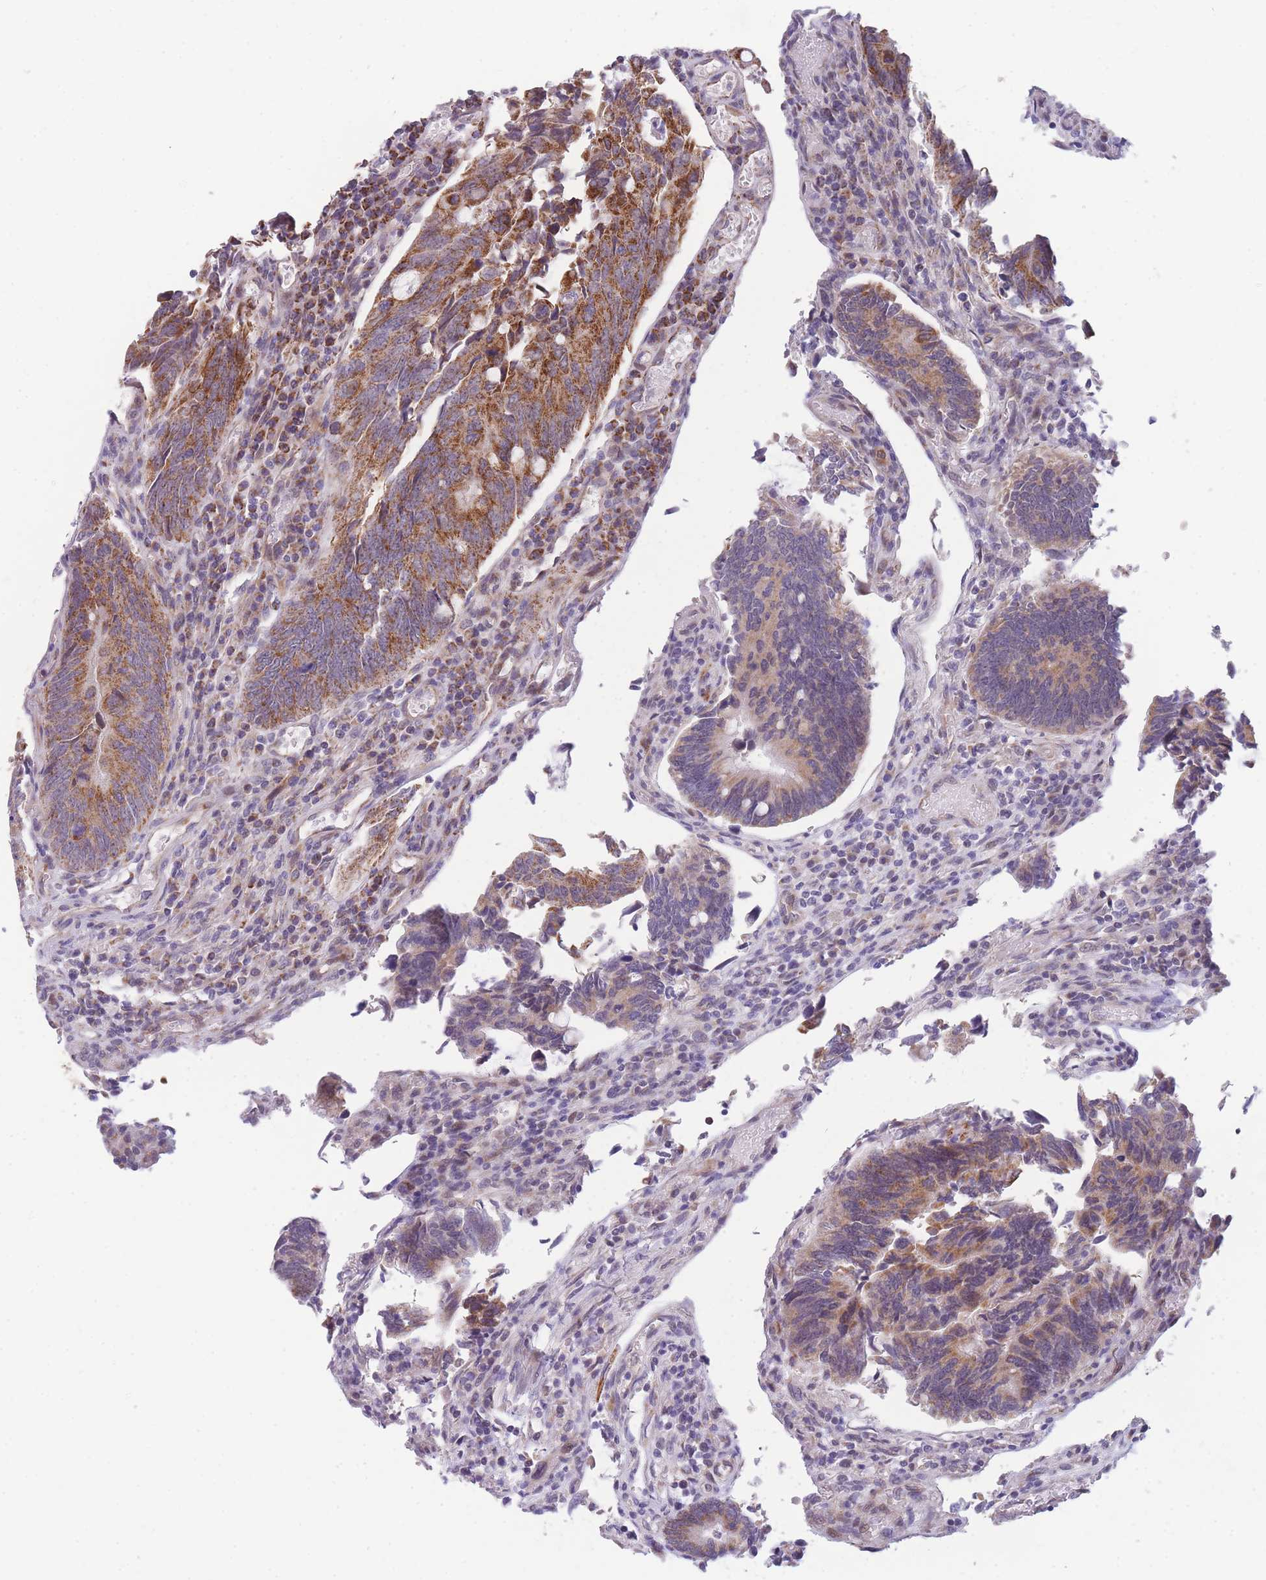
{"staining": {"intensity": "moderate", "quantity": ">75%", "location": "cytoplasmic/membranous"}, "tissue": "colorectal cancer", "cell_type": "Tumor cells", "image_type": "cancer", "snomed": [{"axis": "morphology", "description": "Adenocarcinoma, NOS"}, {"axis": "topography", "description": "Colon"}], "caption": "Immunohistochemistry histopathology image of human colorectal adenocarcinoma stained for a protein (brown), which displays medium levels of moderate cytoplasmic/membranous expression in about >75% of tumor cells.", "gene": "DDX49", "patient": {"sex": "male", "age": 87}}